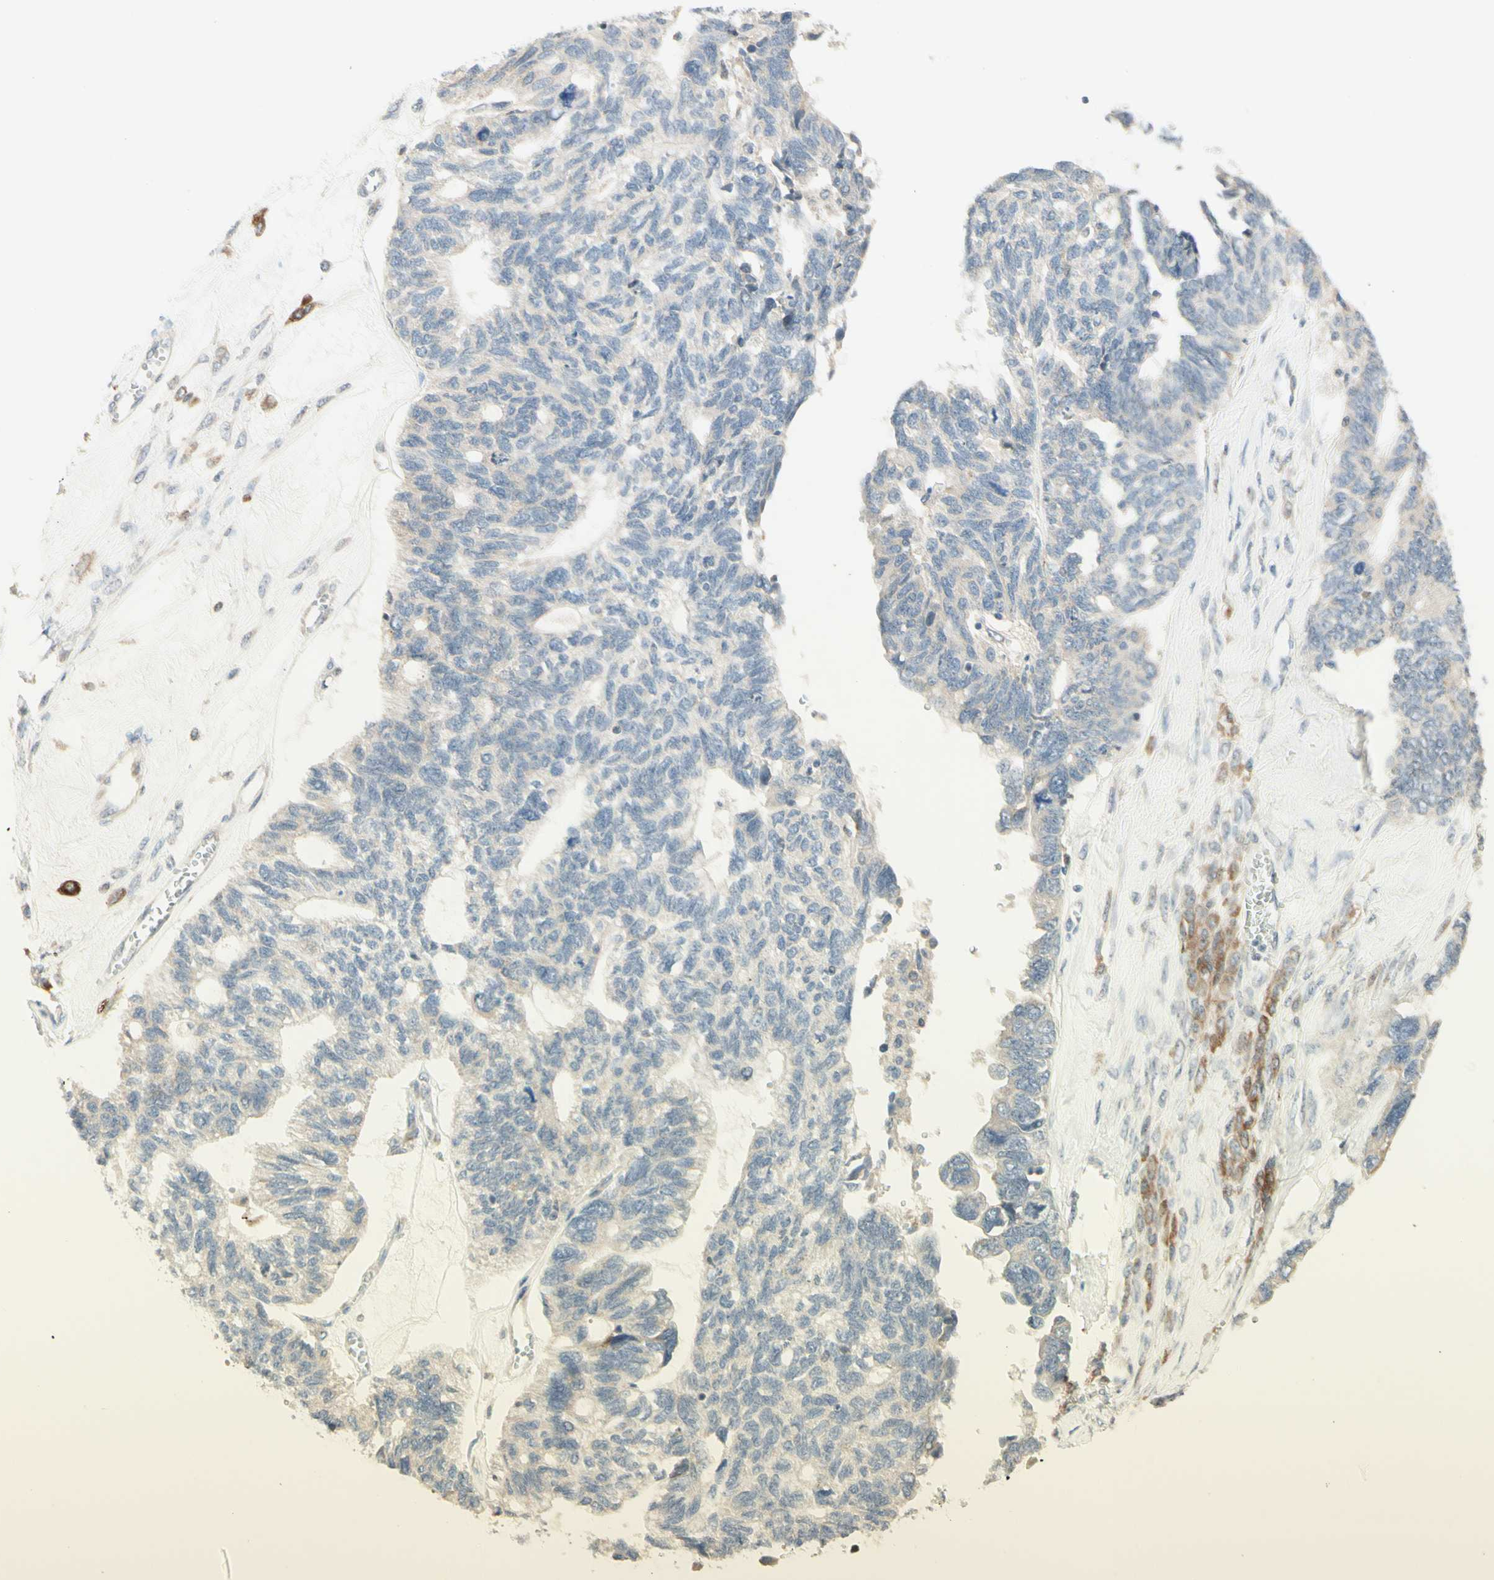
{"staining": {"intensity": "weak", "quantity": ">75%", "location": "cytoplasmic/membranous"}, "tissue": "ovarian cancer", "cell_type": "Tumor cells", "image_type": "cancer", "snomed": [{"axis": "morphology", "description": "Cystadenocarcinoma, serous, NOS"}, {"axis": "topography", "description": "Ovary"}], "caption": "This is a photomicrograph of immunohistochemistry staining of ovarian cancer (serous cystadenocarcinoma), which shows weak positivity in the cytoplasmic/membranous of tumor cells.", "gene": "ZW10", "patient": {"sex": "female", "age": 79}}